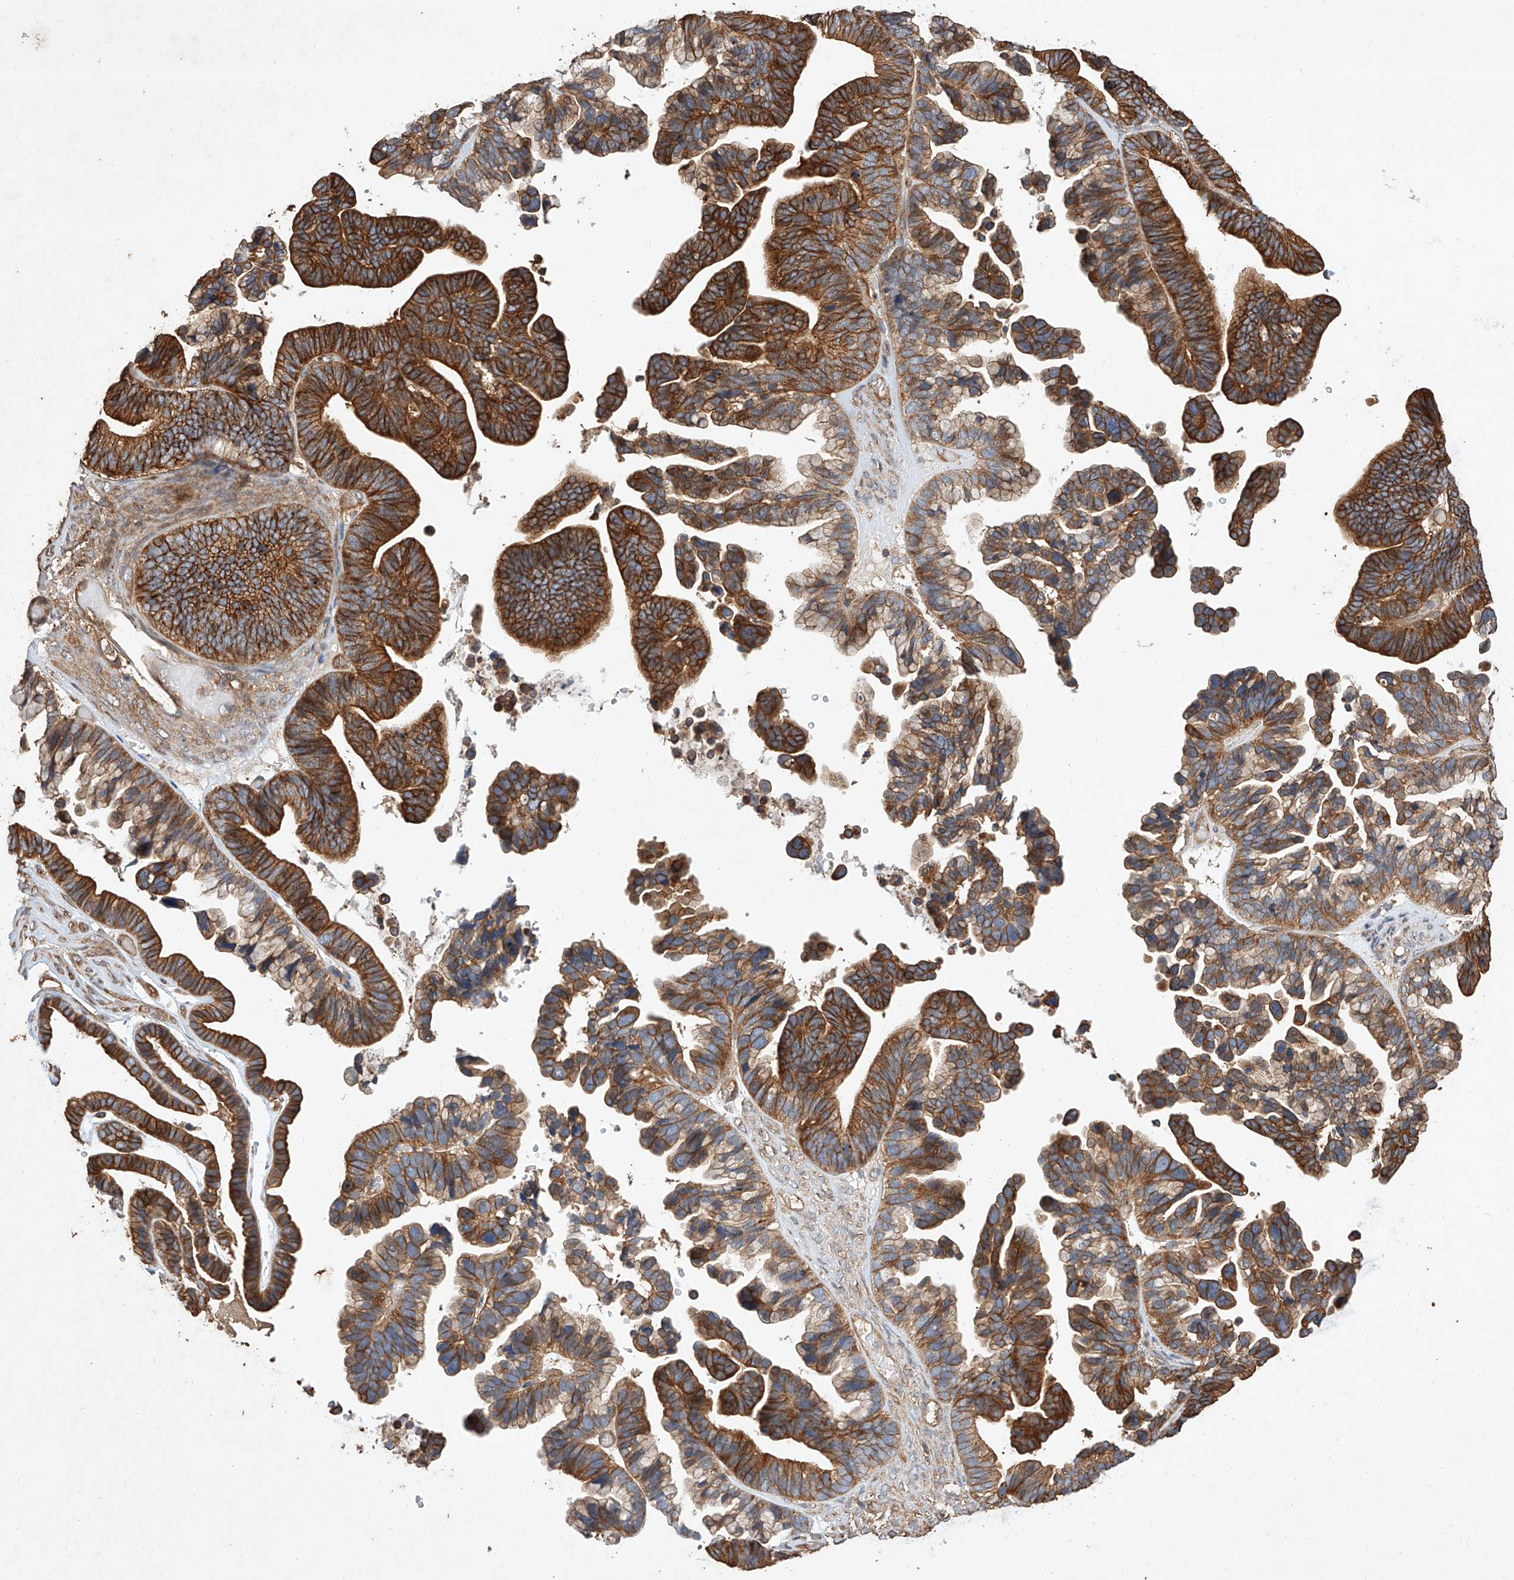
{"staining": {"intensity": "strong", "quantity": ">75%", "location": "cytoplasmic/membranous"}, "tissue": "ovarian cancer", "cell_type": "Tumor cells", "image_type": "cancer", "snomed": [{"axis": "morphology", "description": "Cystadenocarcinoma, serous, NOS"}, {"axis": "topography", "description": "Ovary"}], "caption": "A photomicrograph showing strong cytoplasmic/membranous expression in approximately >75% of tumor cells in ovarian serous cystadenocarcinoma, as visualized by brown immunohistochemical staining.", "gene": "GHDC", "patient": {"sex": "female", "age": 56}}